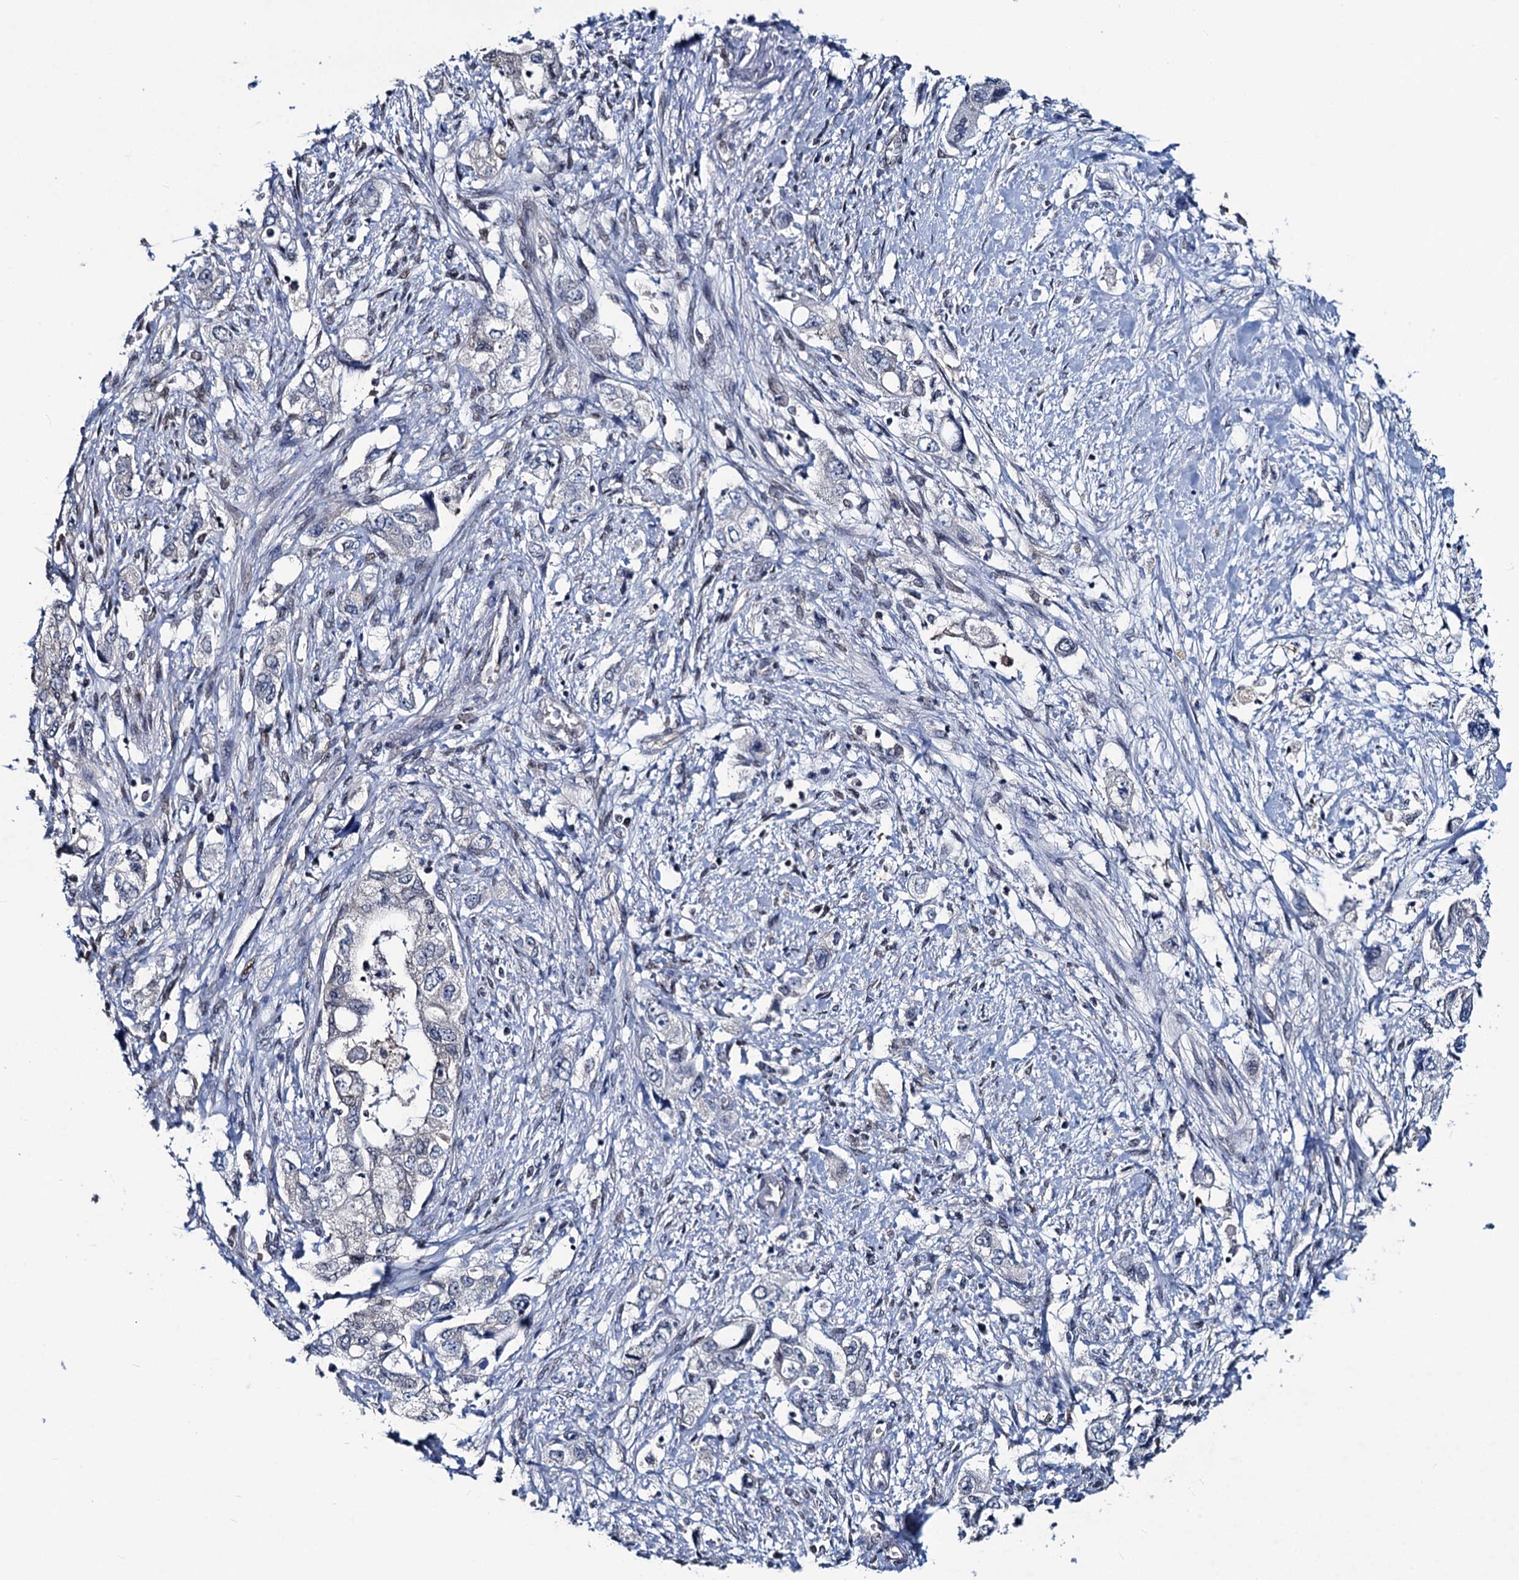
{"staining": {"intensity": "negative", "quantity": "none", "location": "none"}, "tissue": "pancreatic cancer", "cell_type": "Tumor cells", "image_type": "cancer", "snomed": [{"axis": "morphology", "description": "Adenocarcinoma, NOS"}, {"axis": "topography", "description": "Pancreas"}], "caption": "An IHC histopathology image of pancreatic adenocarcinoma is shown. There is no staining in tumor cells of pancreatic adenocarcinoma.", "gene": "RTKN2", "patient": {"sex": "female", "age": 73}}